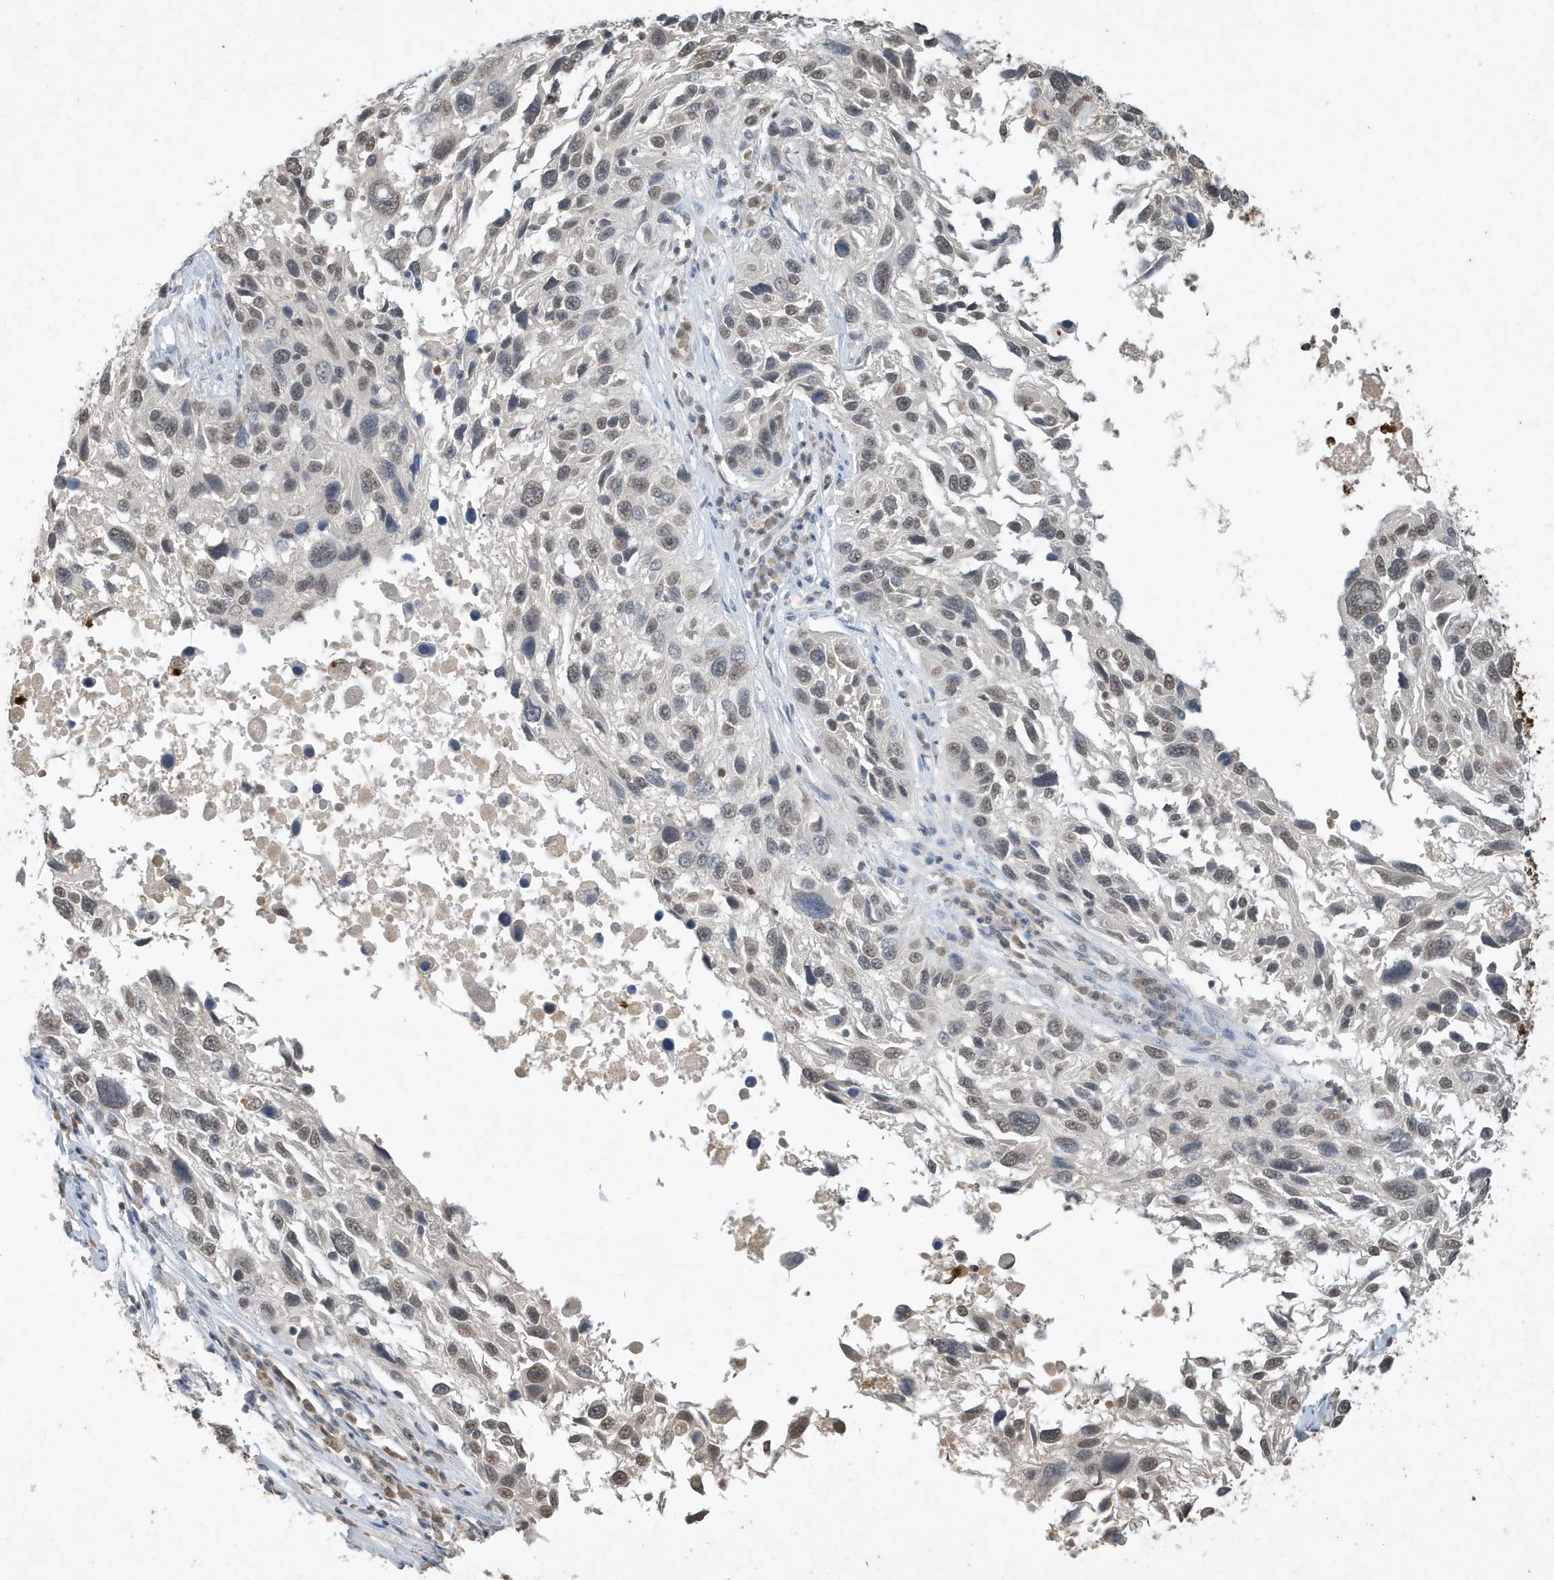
{"staining": {"intensity": "weak", "quantity": "25%-75%", "location": "nuclear"}, "tissue": "melanoma", "cell_type": "Tumor cells", "image_type": "cancer", "snomed": [{"axis": "morphology", "description": "Malignant melanoma, NOS"}, {"axis": "topography", "description": "Skin"}], "caption": "A histopathology image of melanoma stained for a protein demonstrates weak nuclear brown staining in tumor cells.", "gene": "DEFA1", "patient": {"sex": "male", "age": 53}}